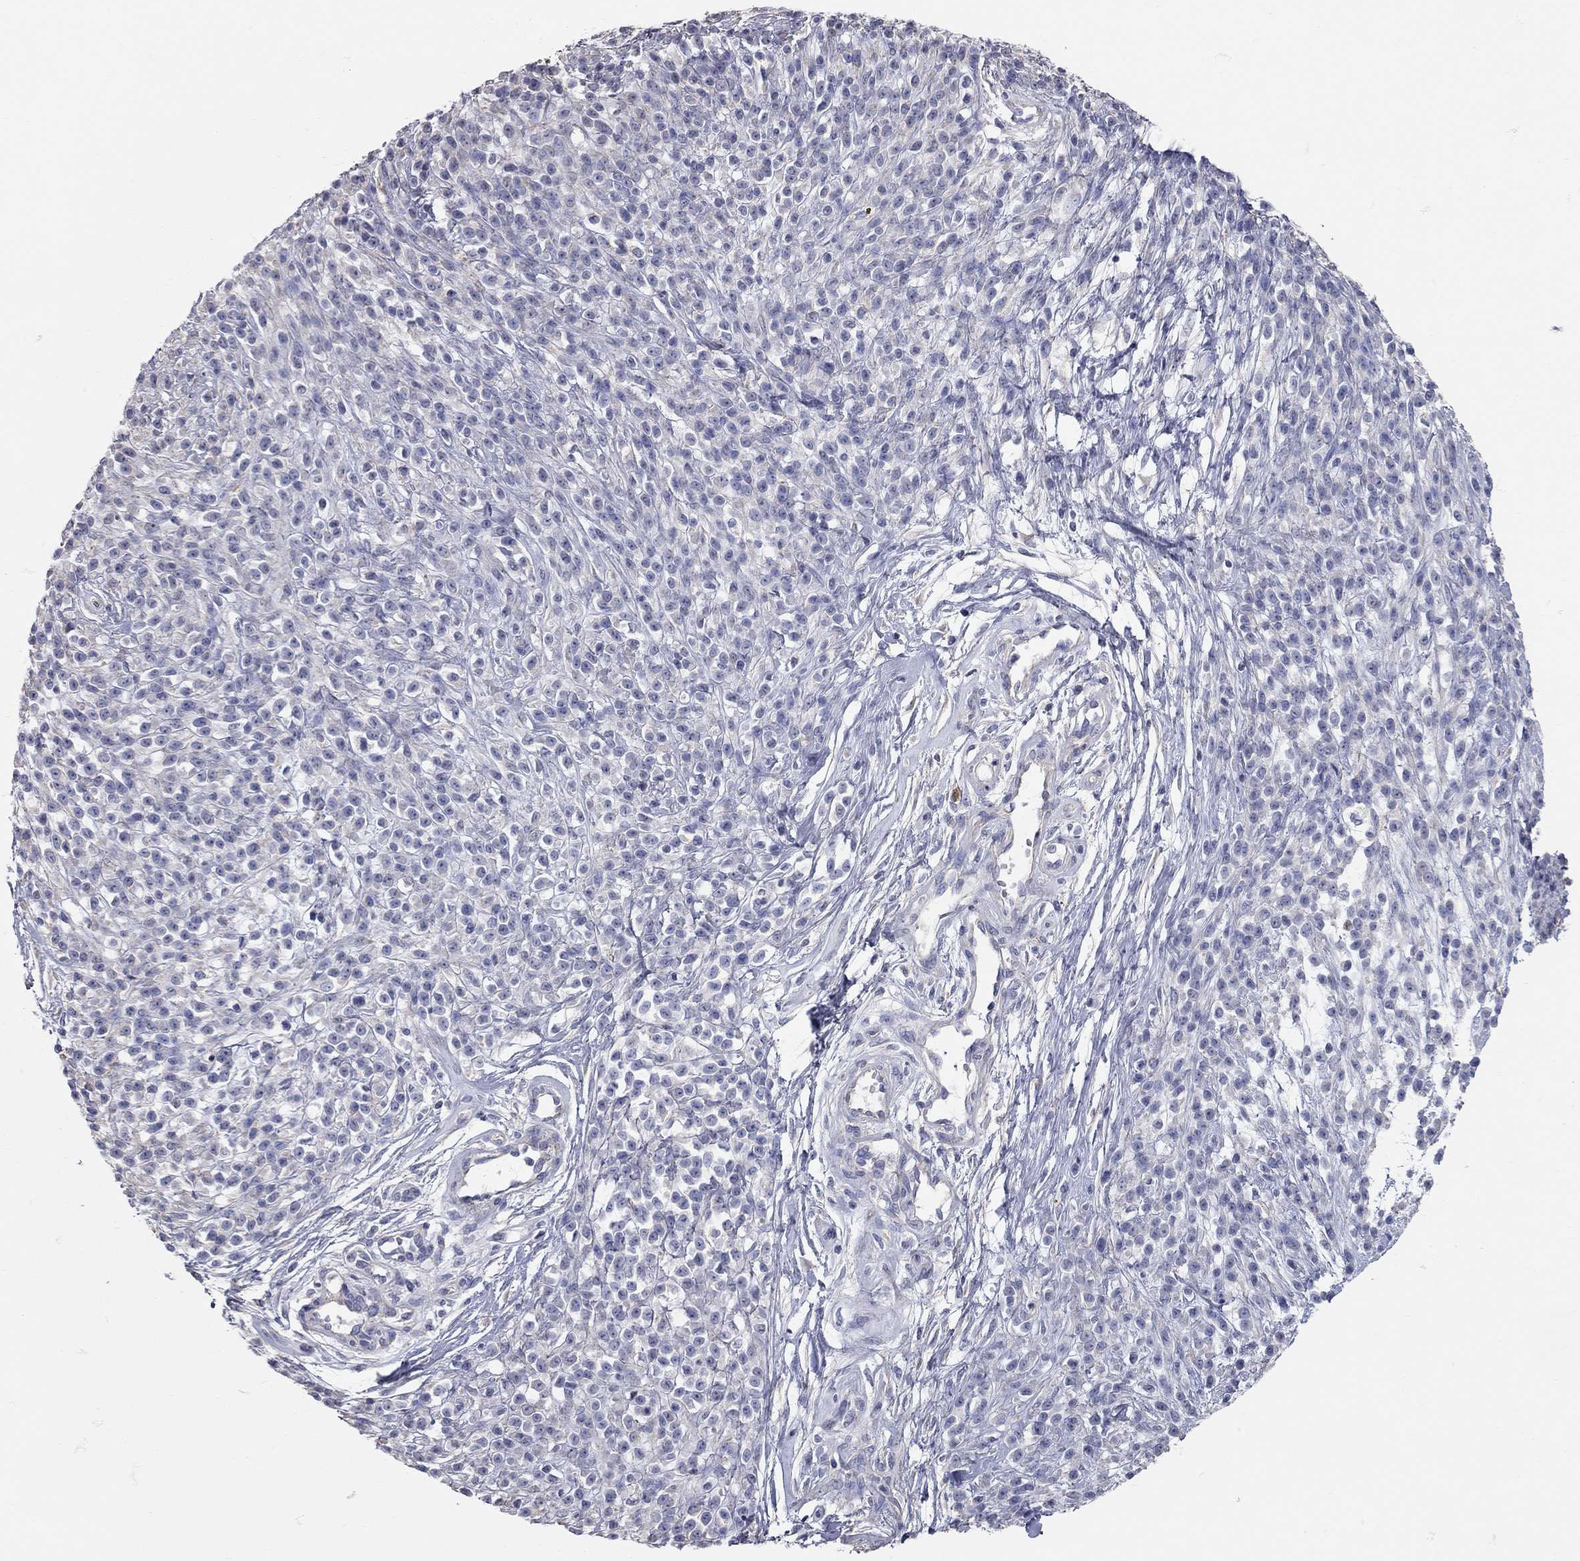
{"staining": {"intensity": "negative", "quantity": "none", "location": "none"}, "tissue": "melanoma", "cell_type": "Tumor cells", "image_type": "cancer", "snomed": [{"axis": "morphology", "description": "Malignant melanoma, NOS"}, {"axis": "topography", "description": "Skin"}, {"axis": "topography", "description": "Skin of trunk"}], "caption": "Tumor cells show no significant protein expression in melanoma.", "gene": "C10orf90", "patient": {"sex": "male", "age": 74}}